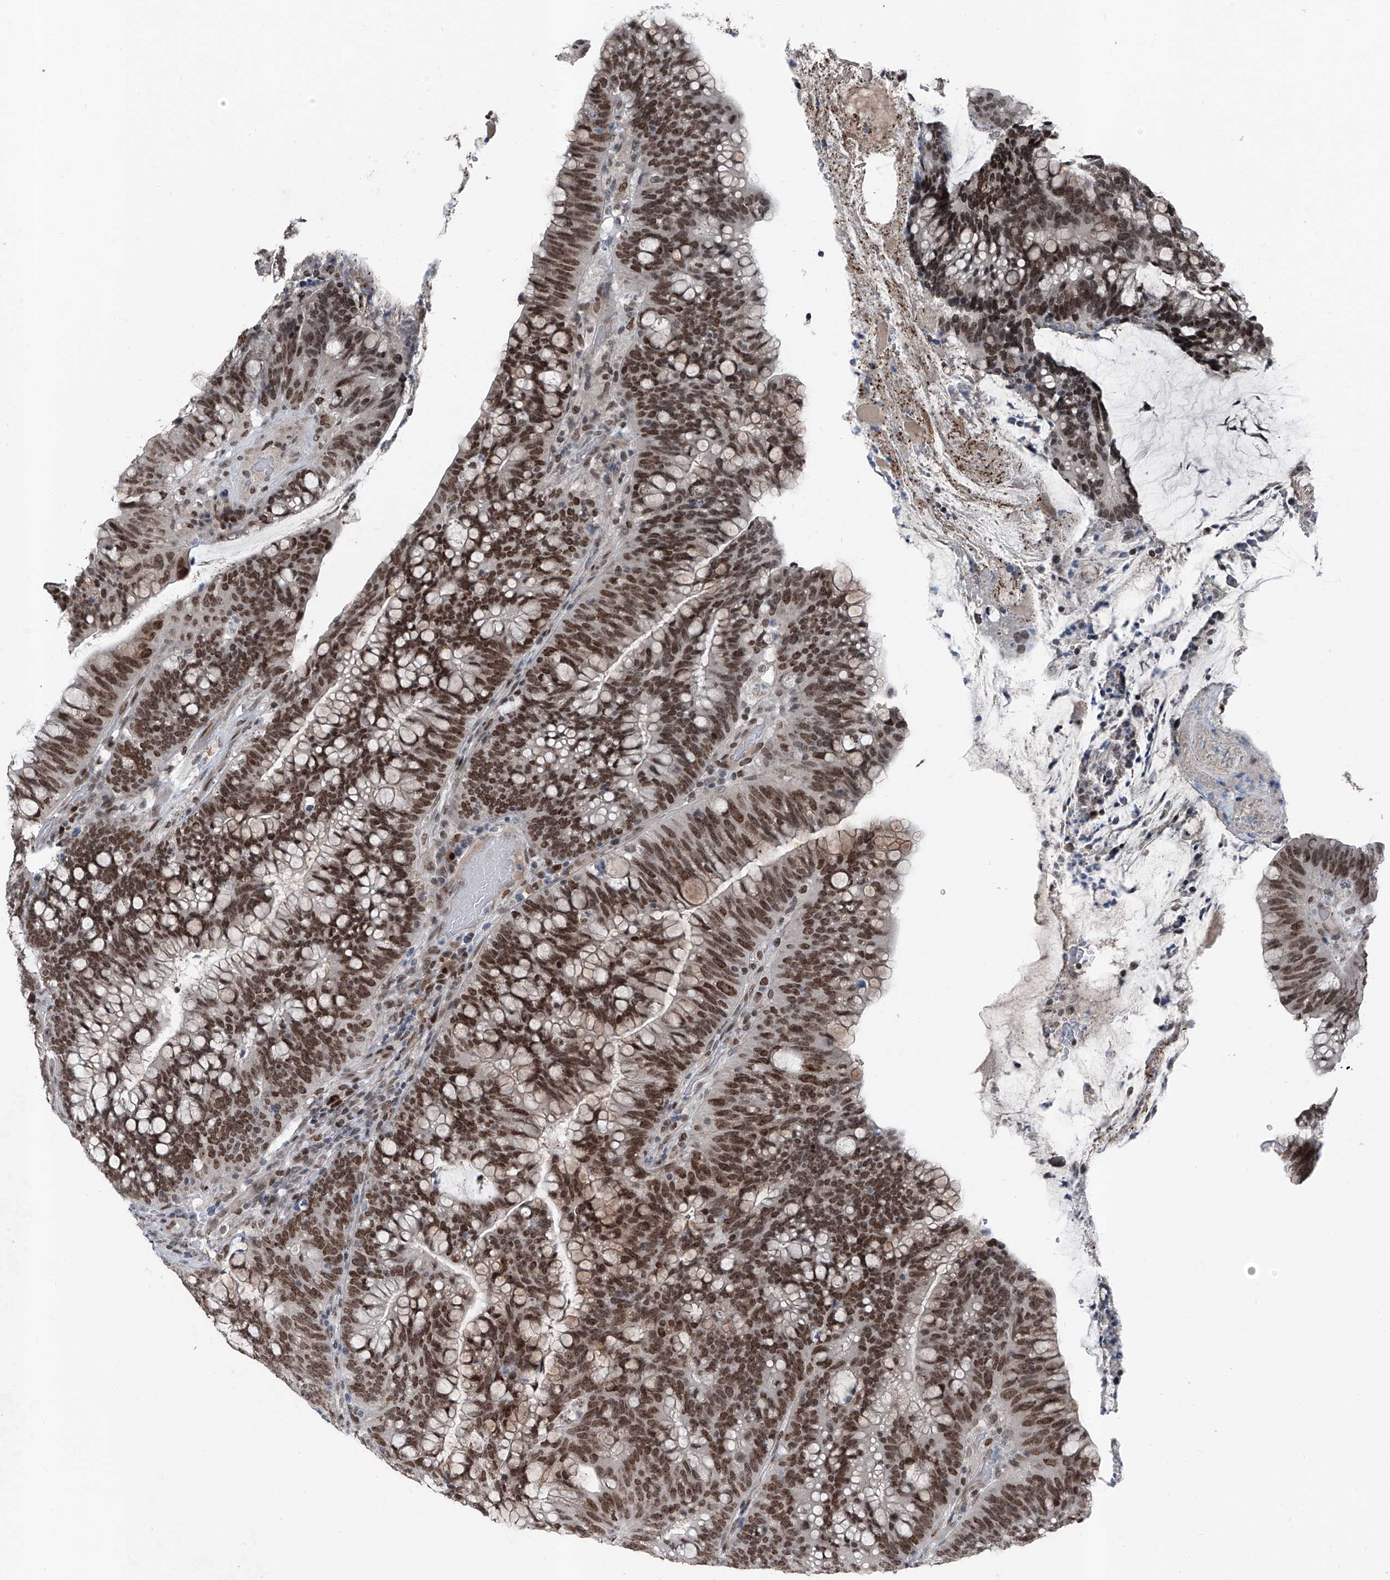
{"staining": {"intensity": "moderate", "quantity": ">75%", "location": "nuclear"}, "tissue": "colorectal cancer", "cell_type": "Tumor cells", "image_type": "cancer", "snomed": [{"axis": "morphology", "description": "Adenocarcinoma, NOS"}, {"axis": "topography", "description": "Colon"}], "caption": "The micrograph reveals a brown stain indicating the presence of a protein in the nuclear of tumor cells in colorectal cancer. (IHC, brightfield microscopy, high magnification).", "gene": "BMI1", "patient": {"sex": "female", "age": 66}}